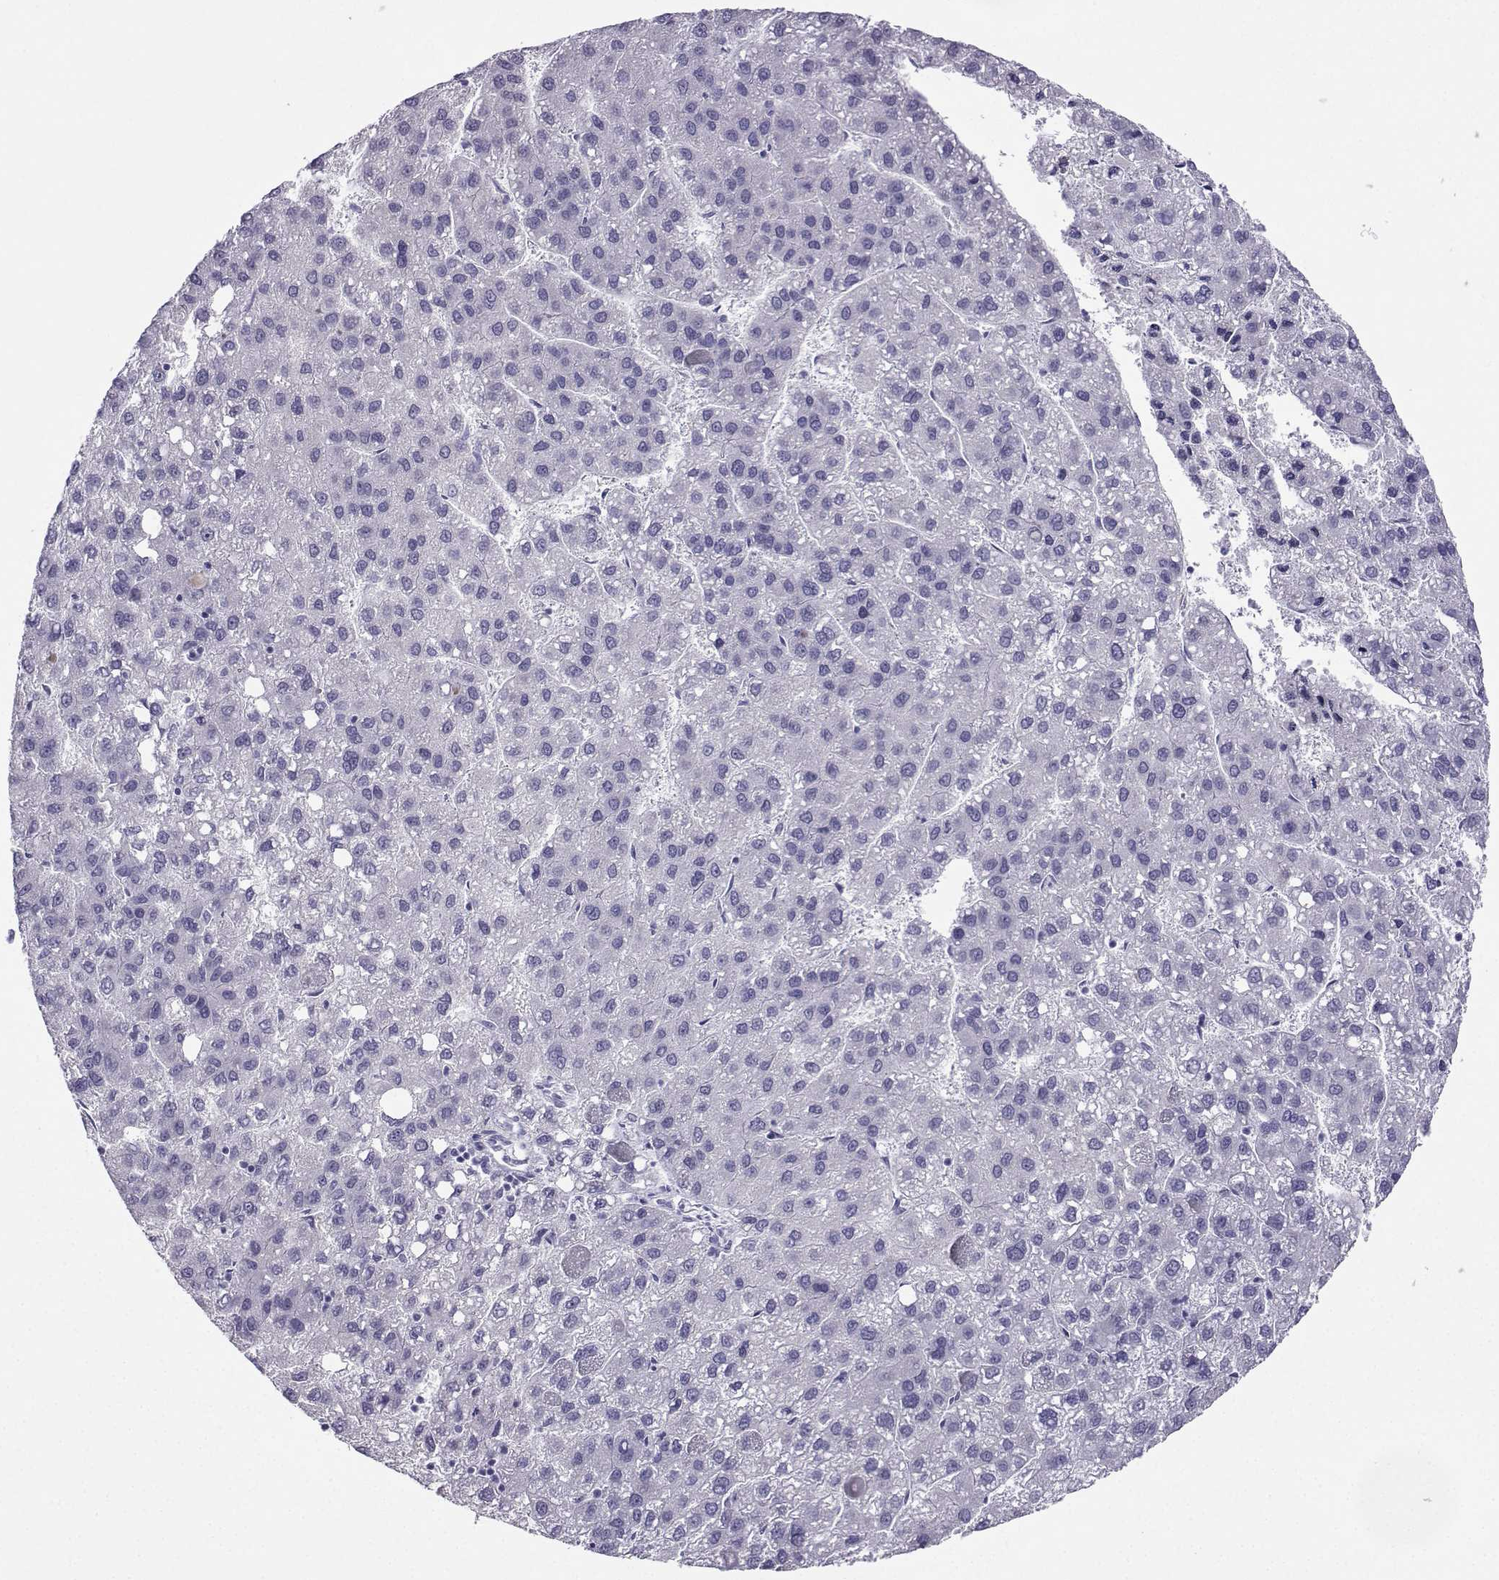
{"staining": {"intensity": "negative", "quantity": "none", "location": "none"}, "tissue": "liver cancer", "cell_type": "Tumor cells", "image_type": "cancer", "snomed": [{"axis": "morphology", "description": "Carcinoma, Hepatocellular, NOS"}, {"axis": "topography", "description": "Liver"}], "caption": "Tumor cells show no significant protein staining in liver cancer (hepatocellular carcinoma).", "gene": "KIF17", "patient": {"sex": "female", "age": 82}}